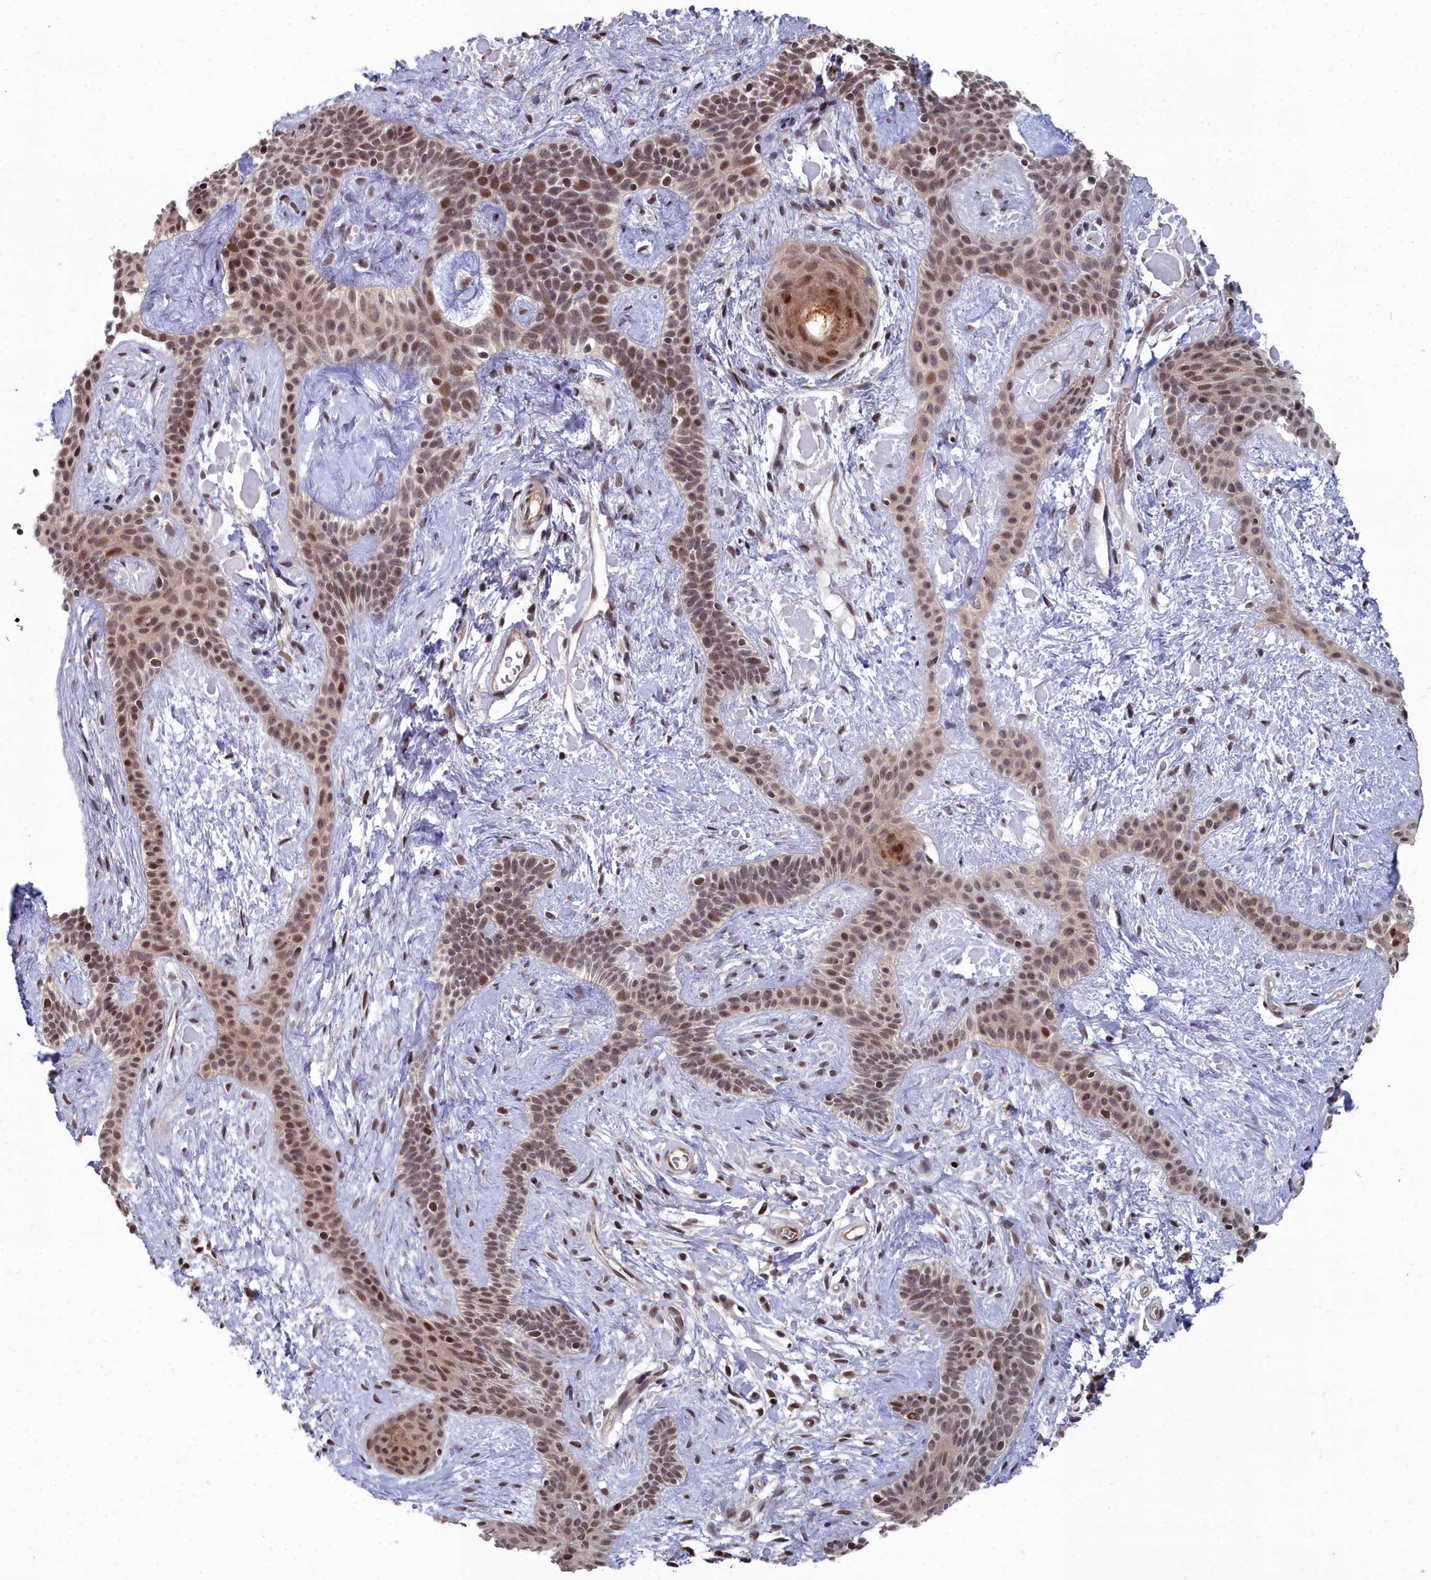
{"staining": {"intensity": "moderate", "quantity": ">75%", "location": "nuclear"}, "tissue": "skin cancer", "cell_type": "Tumor cells", "image_type": "cancer", "snomed": [{"axis": "morphology", "description": "Basal cell carcinoma"}, {"axis": "topography", "description": "Skin"}], "caption": "An IHC micrograph of tumor tissue is shown. Protein staining in brown highlights moderate nuclear positivity in basal cell carcinoma (skin) within tumor cells.", "gene": "RPS27A", "patient": {"sex": "male", "age": 78}}